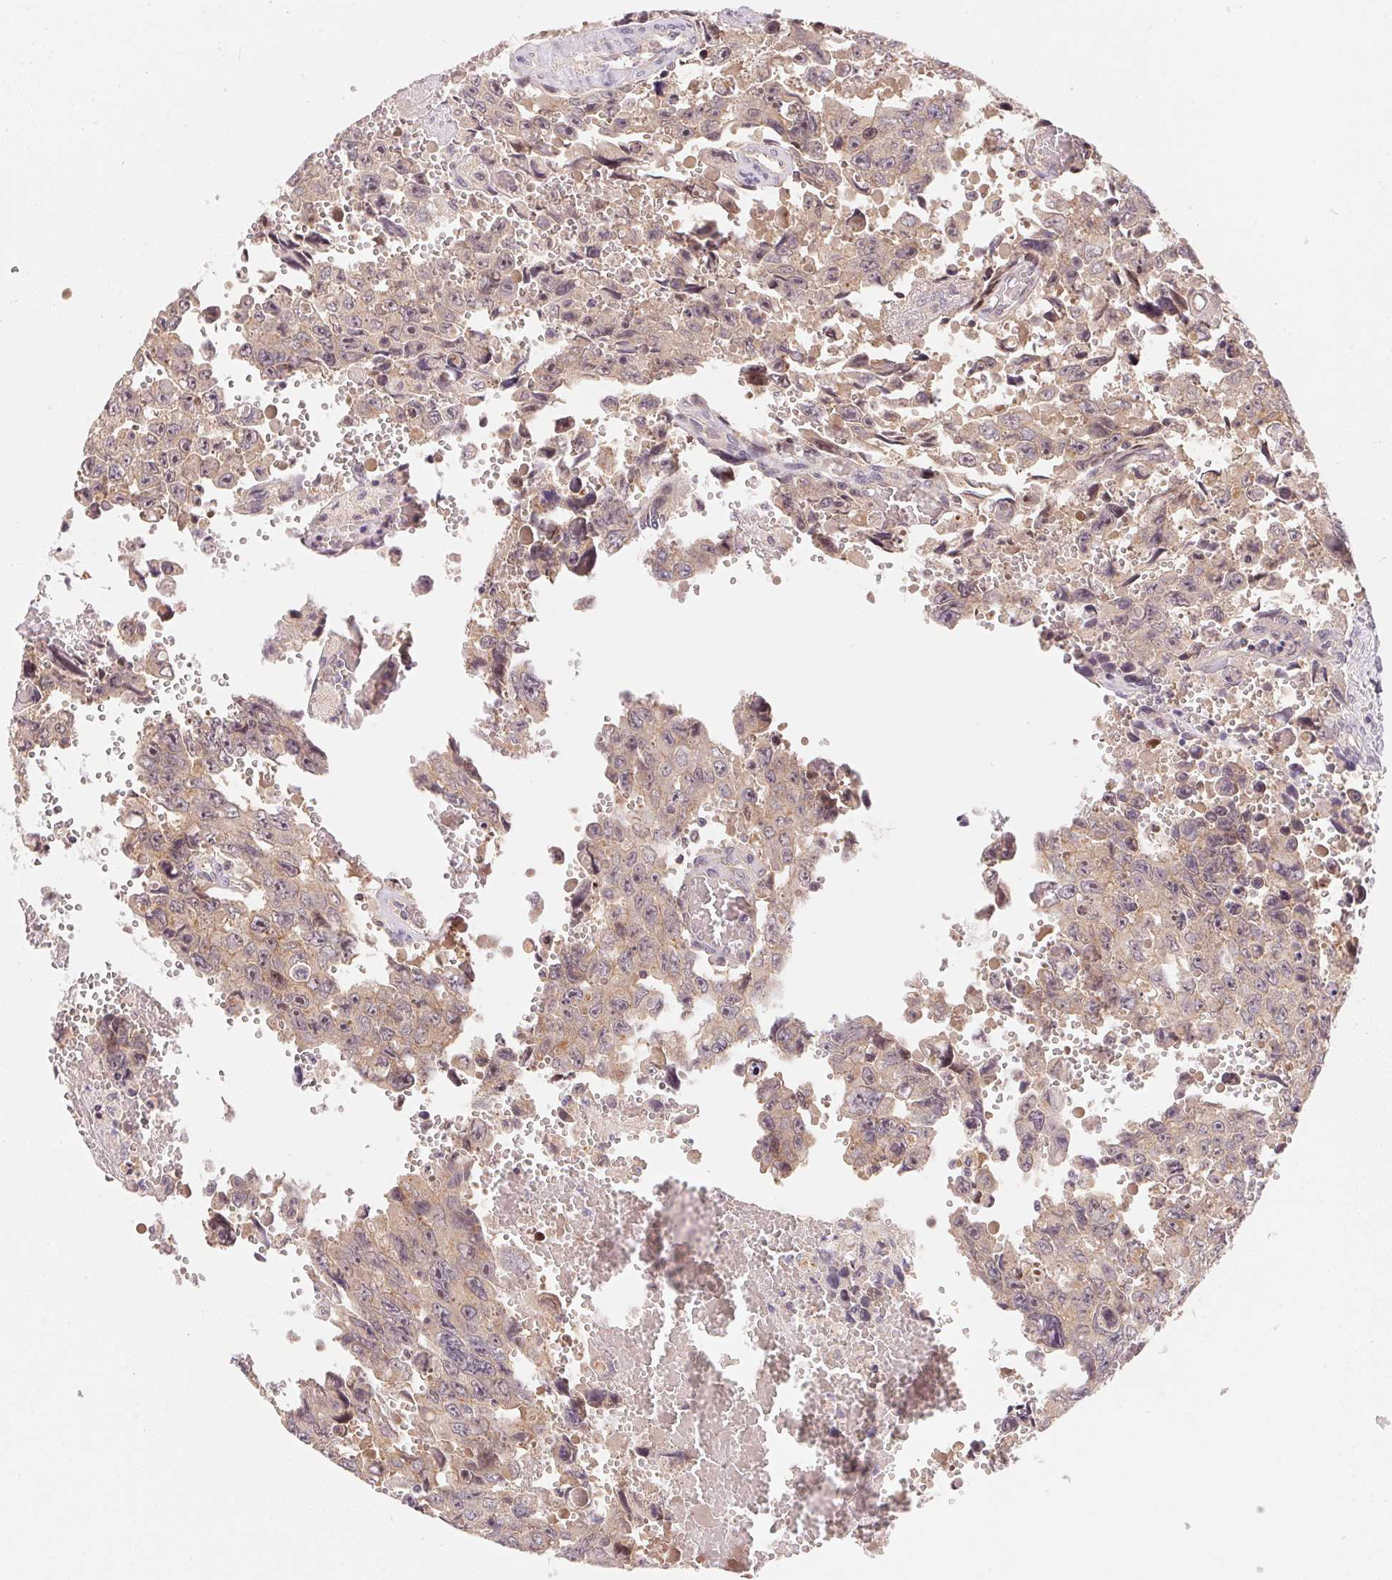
{"staining": {"intensity": "weak", "quantity": "<25%", "location": "cytoplasmic/membranous"}, "tissue": "testis cancer", "cell_type": "Tumor cells", "image_type": "cancer", "snomed": [{"axis": "morphology", "description": "Seminoma, NOS"}, {"axis": "topography", "description": "Testis"}], "caption": "This is an immunohistochemistry histopathology image of testis cancer (seminoma). There is no staining in tumor cells.", "gene": "BNIP5", "patient": {"sex": "male", "age": 26}}